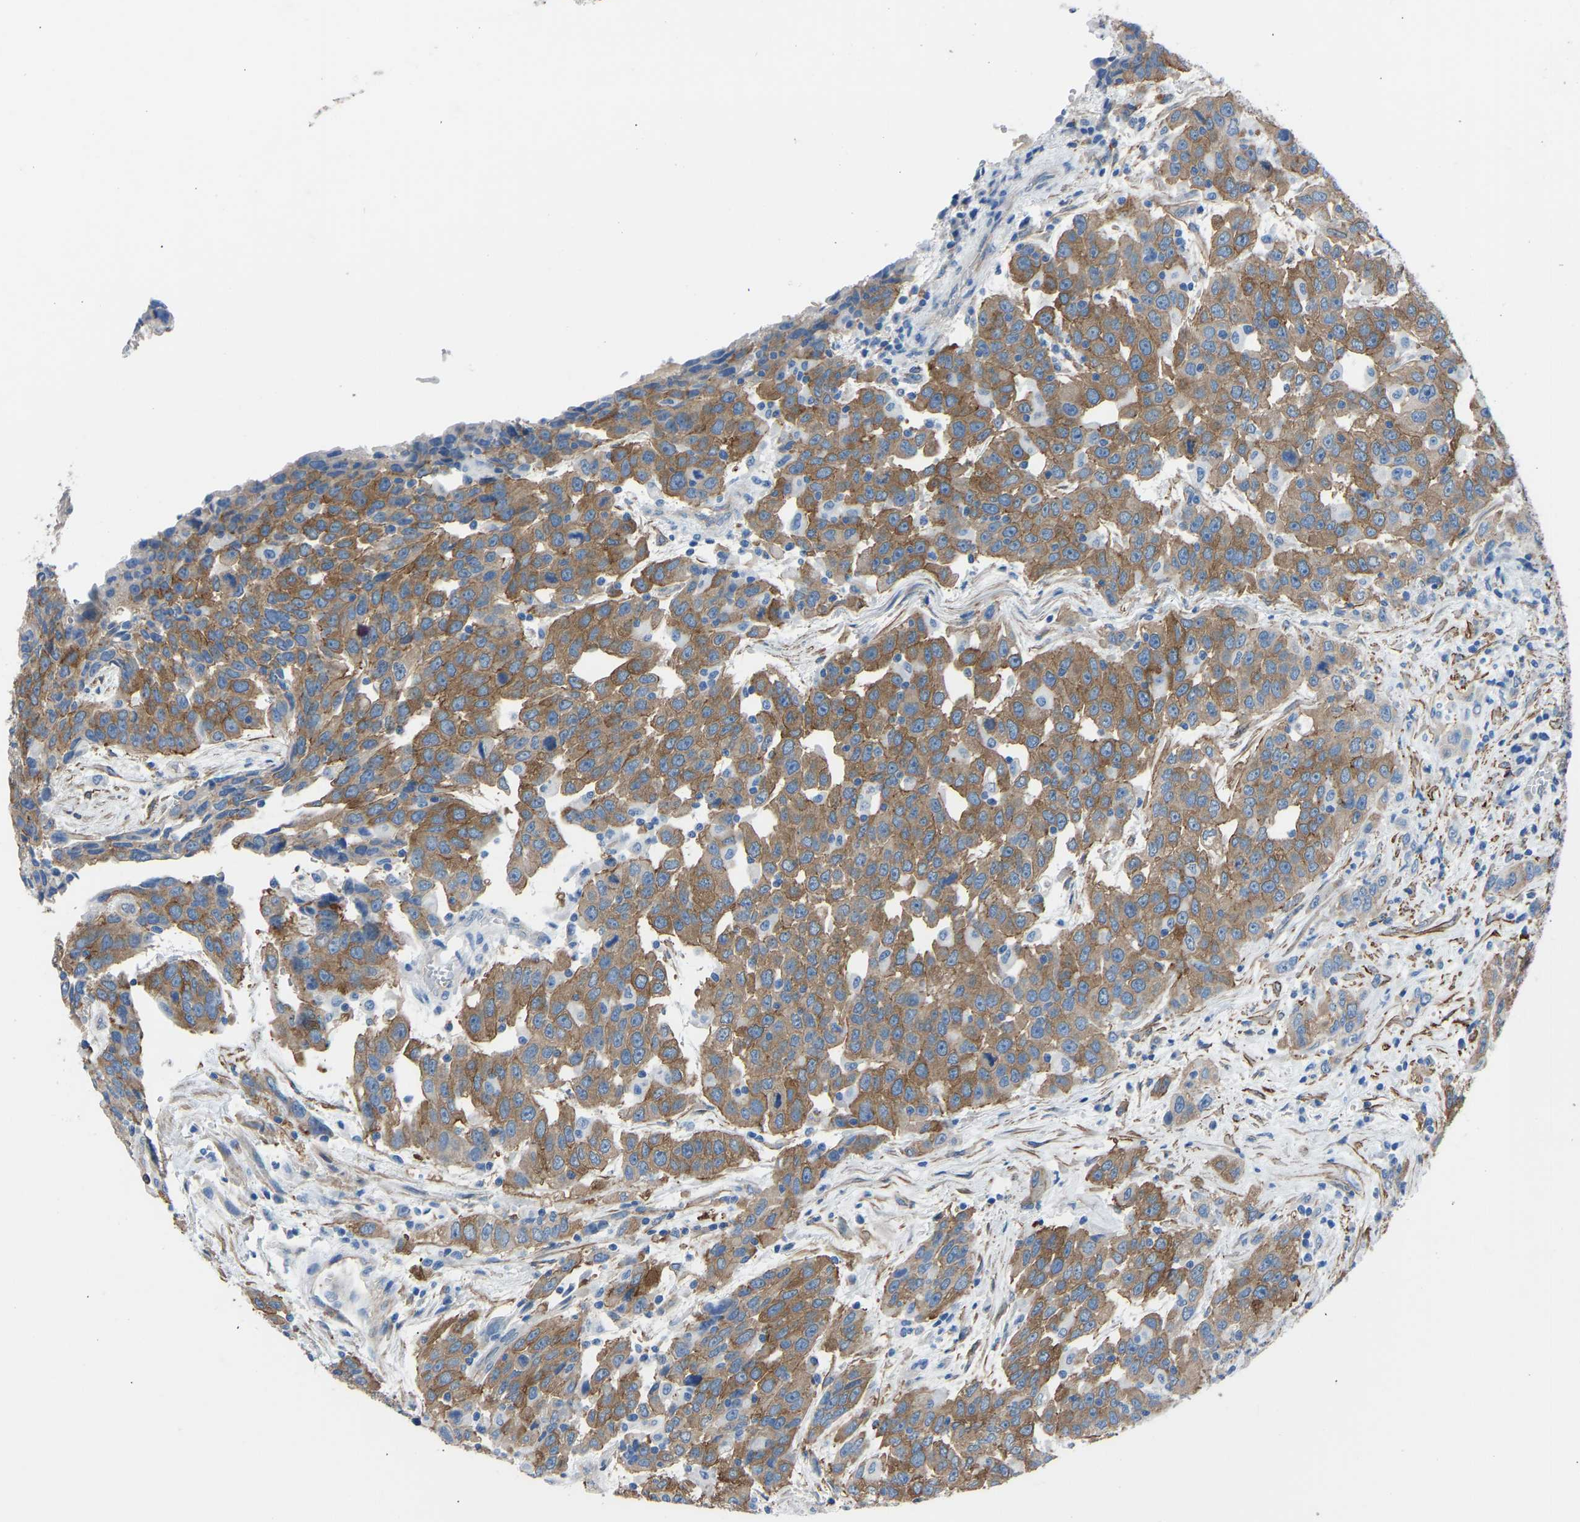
{"staining": {"intensity": "moderate", "quantity": ">75%", "location": "cytoplasmic/membranous"}, "tissue": "urothelial cancer", "cell_type": "Tumor cells", "image_type": "cancer", "snomed": [{"axis": "morphology", "description": "Urothelial carcinoma, High grade"}, {"axis": "topography", "description": "Urinary bladder"}], "caption": "High-grade urothelial carcinoma stained with immunohistochemistry displays moderate cytoplasmic/membranous expression in about >75% of tumor cells.", "gene": "MYH10", "patient": {"sex": "female", "age": 80}}